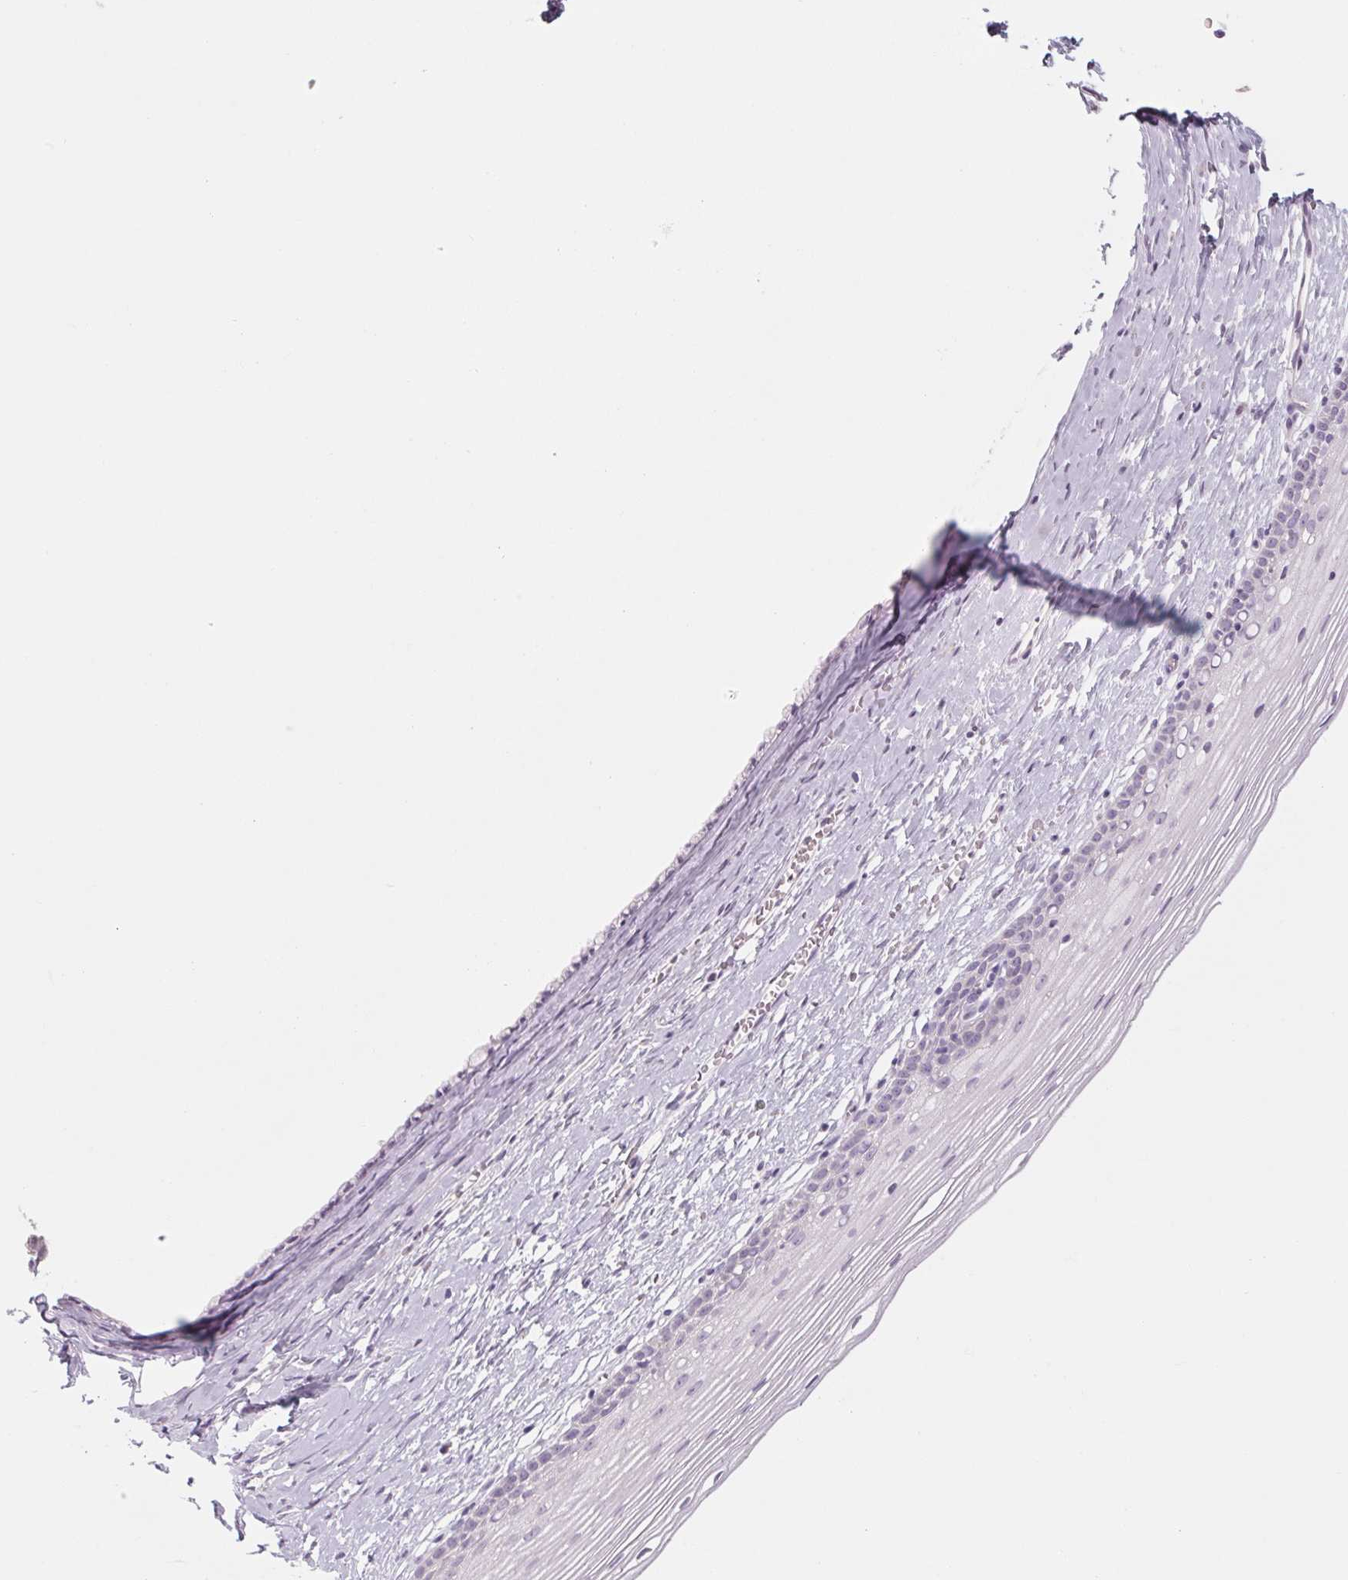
{"staining": {"intensity": "negative", "quantity": "none", "location": "none"}, "tissue": "cervix", "cell_type": "Glandular cells", "image_type": "normal", "snomed": [{"axis": "morphology", "description": "Normal tissue, NOS"}, {"axis": "topography", "description": "Cervix"}], "caption": "DAB (3,3'-diaminobenzidine) immunohistochemical staining of normal cervix reveals no significant staining in glandular cells.", "gene": "POU1F1", "patient": {"sex": "female", "age": 40}}